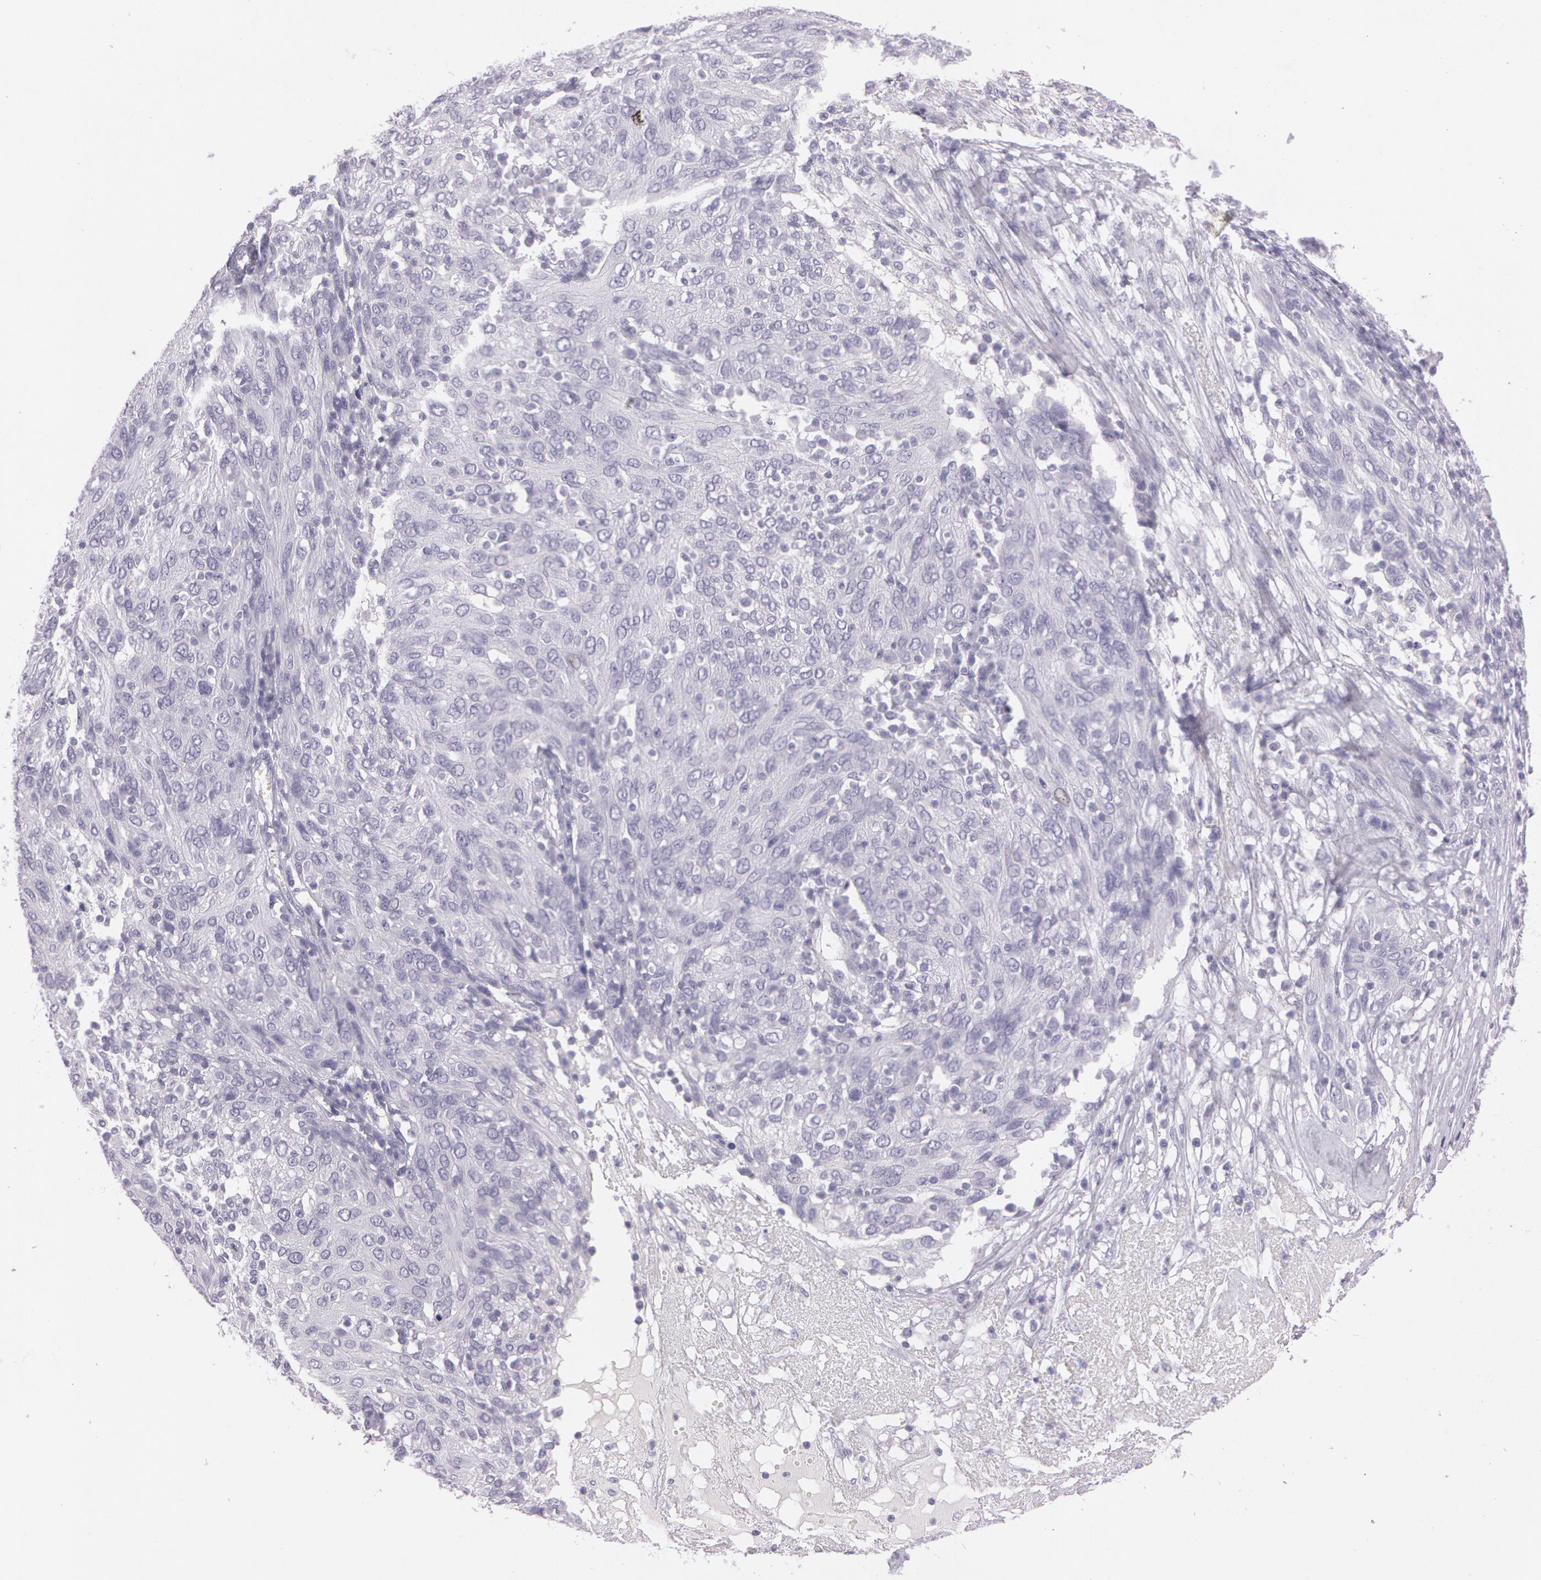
{"staining": {"intensity": "negative", "quantity": "none", "location": "none"}, "tissue": "ovarian cancer", "cell_type": "Tumor cells", "image_type": "cancer", "snomed": [{"axis": "morphology", "description": "Carcinoma, endometroid"}, {"axis": "topography", "description": "Ovary"}], "caption": "DAB (3,3'-diaminobenzidine) immunohistochemical staining of ovarian cancer (endometroid carcinoma) demonstrates no significant positivity in tumor cells.", "gene": "OTC", "patient": {"sex": "female", "age": 50}}